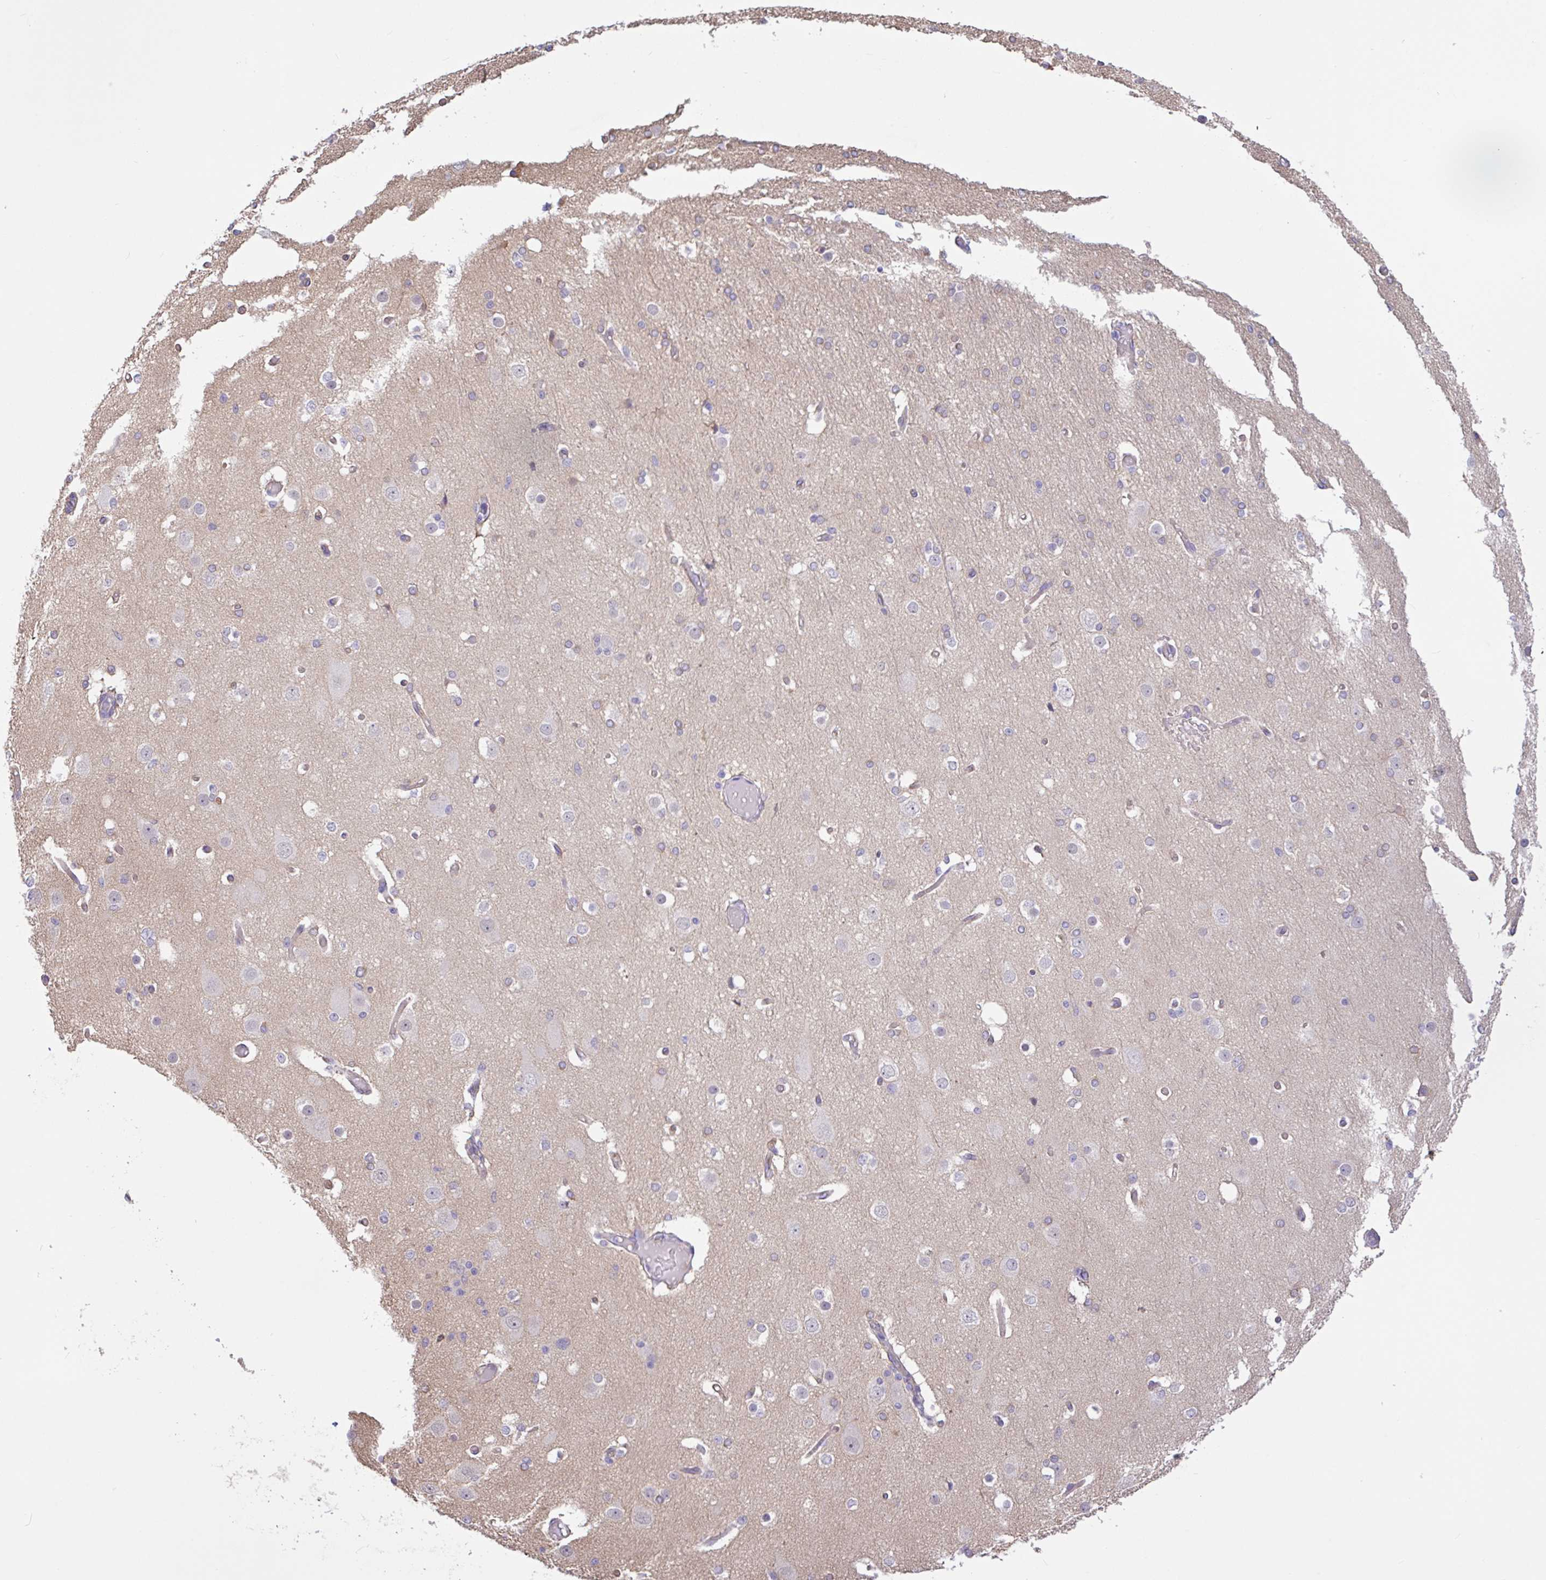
{"staining": {"intensity": "negative", "quantity": "none", "location": "none"}, "tissue": "cerebral cortex", "cell_type": "Endothelial cells", "image_type": "normal", "snomed": [{"axis": "morphology", "description": "Normal tissue, NOS"}, {"axis": "morphology", "description": "Inflammation, NOS"}, {"axis": "topography", "description": "Cerebral cortex"}], "caption": "Endothelial cells show no significant protein positivity in normal cerebral cortex.", "gene": "PLCD4", "patient": {"sex": "male", "age": 6}}